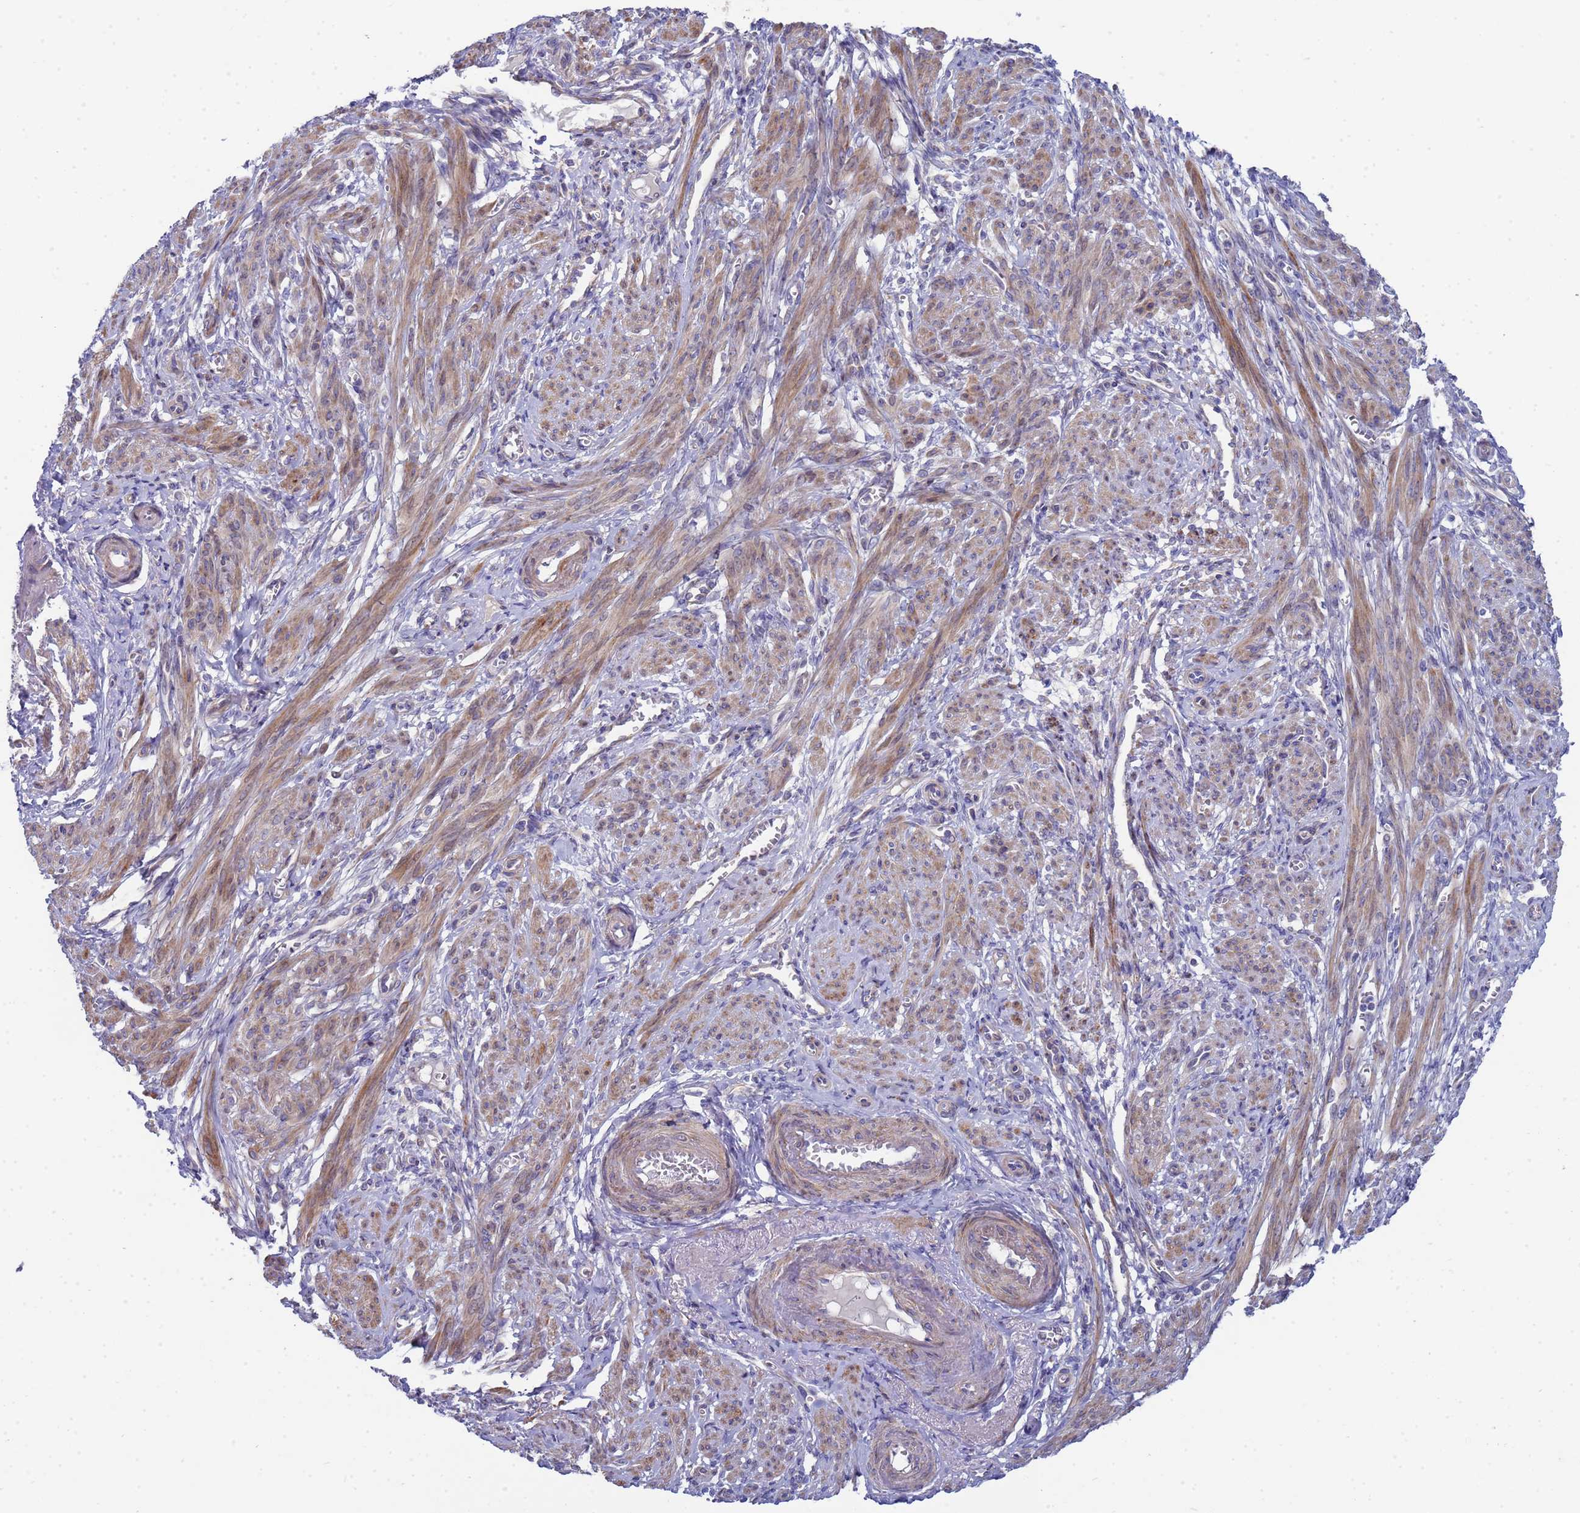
{"staining": {"intensity": "moderate", "quantity": ">75%", "location": "cytoplasmic/membranous"}, "tissue": "smooth muscle", "cell_type": "Smooth muscle cells", "image_type": "normal", "snomed": [{"axis": "morphology", "description": "Normal tissue, NOS"}, {"axis": "topography", "description": "Smooth muscle"}], "caption": "Immunohistochemistry of benign human smooth muscle shows medium levels of moderate cytoplasmic/membranous positivity in approximately >75% of smooth muscle cells. The protein is shown in brown color, while the nuclei are stained blue.", "gene": "ENOSF1", "patient": {"sex": "female", "age": 39}}